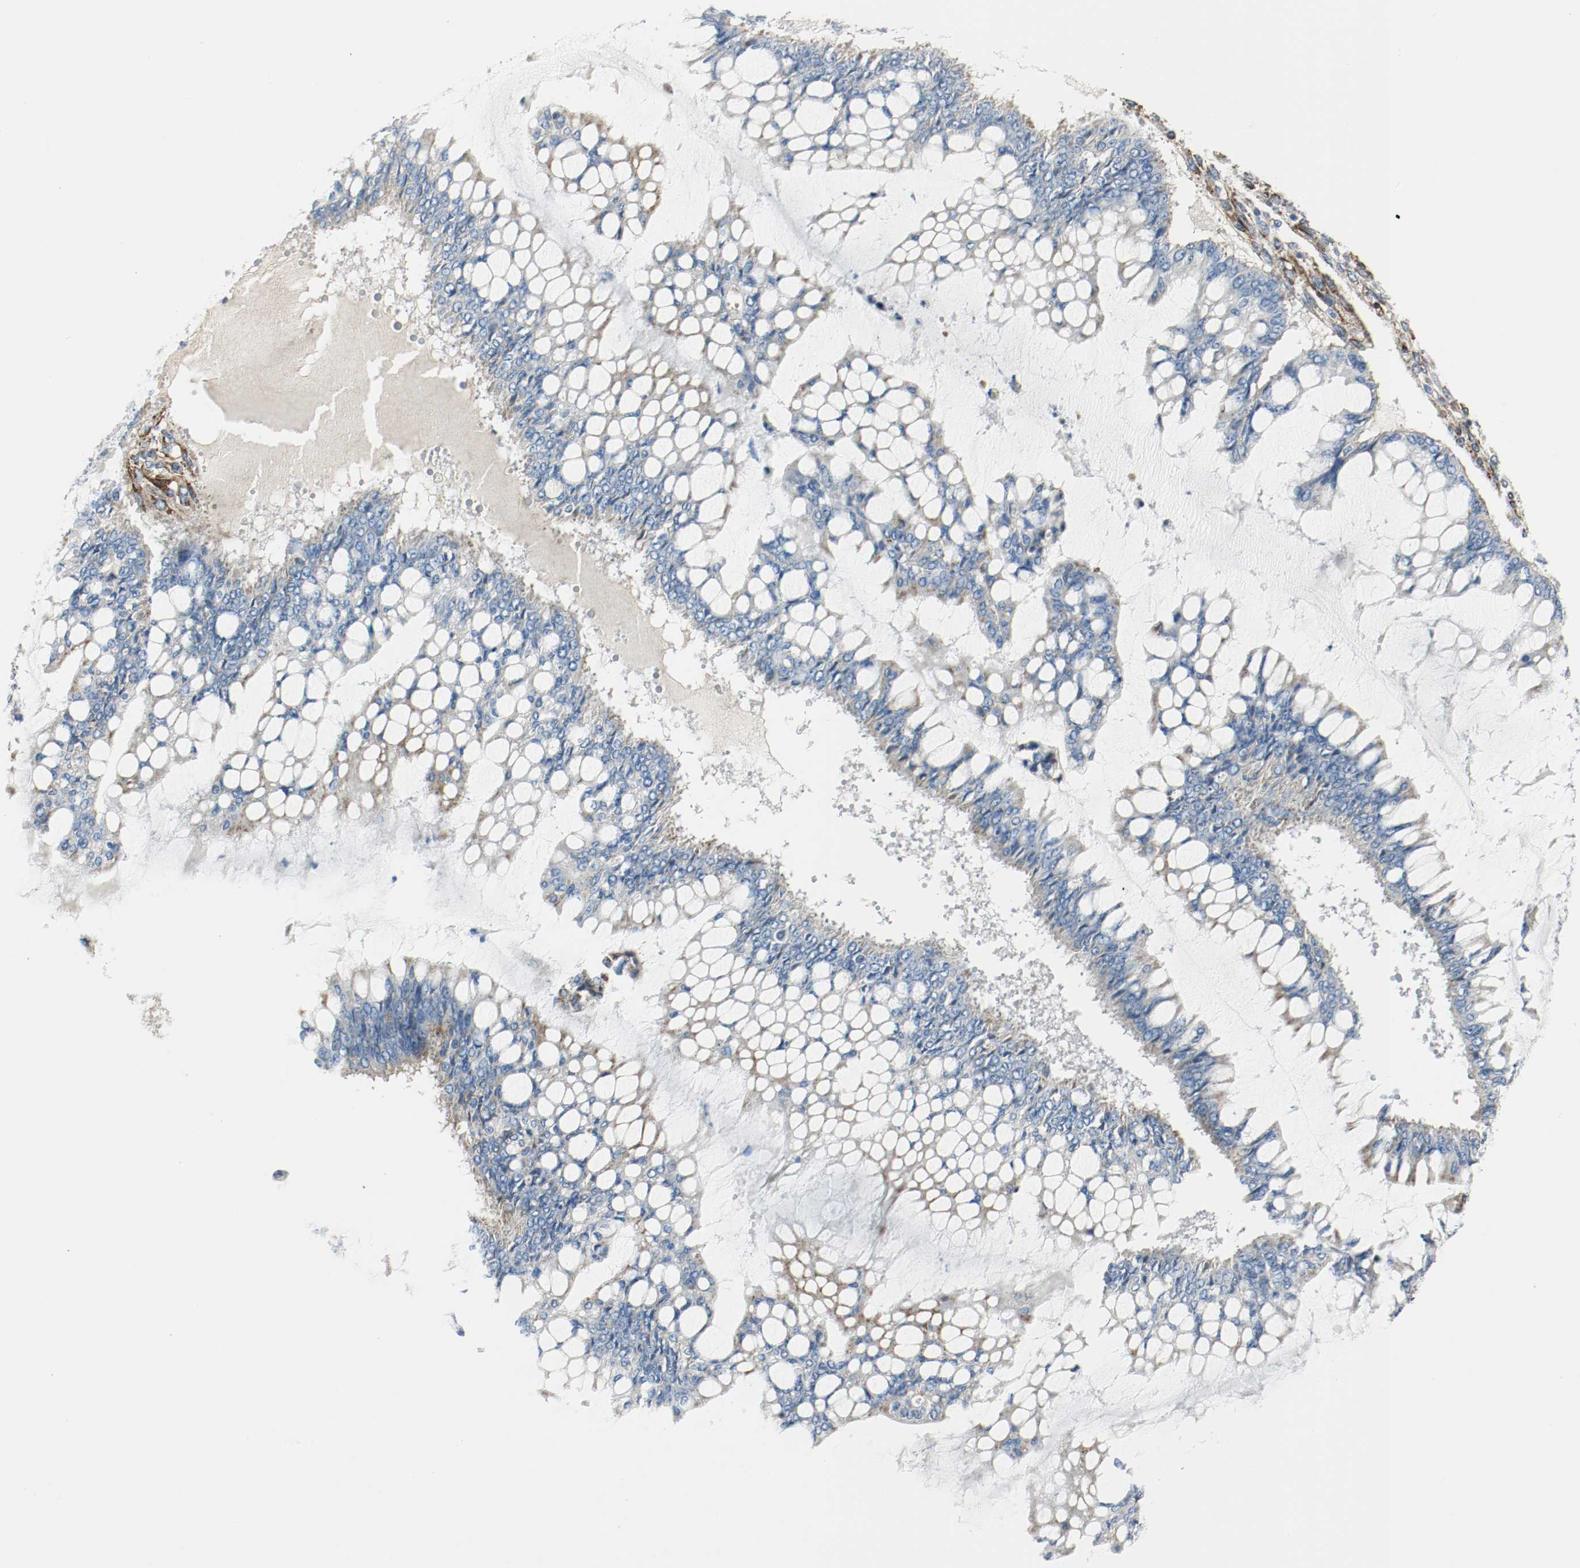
{"staining": {"intensity": "negative", "quantity": "none", "location": "none"}, "tissue": "ovarian cancer", "cell_type": "Tumor cells", "image_type": "cancer", "snomed": [{"axis": "morphology", "description": "Cystadenocarcinoma, mucinous, NOS"}, {"axis": "topography", "description": "Ovary"}], "caption": "Immunohistochemistry (IHC) of human ovarian cancer (mucinous cystadenocarcinoma) demonstrates no staining in tumor cells.", "gene": "LAMB1", "patient": {"sex": "female", "age": 73}}